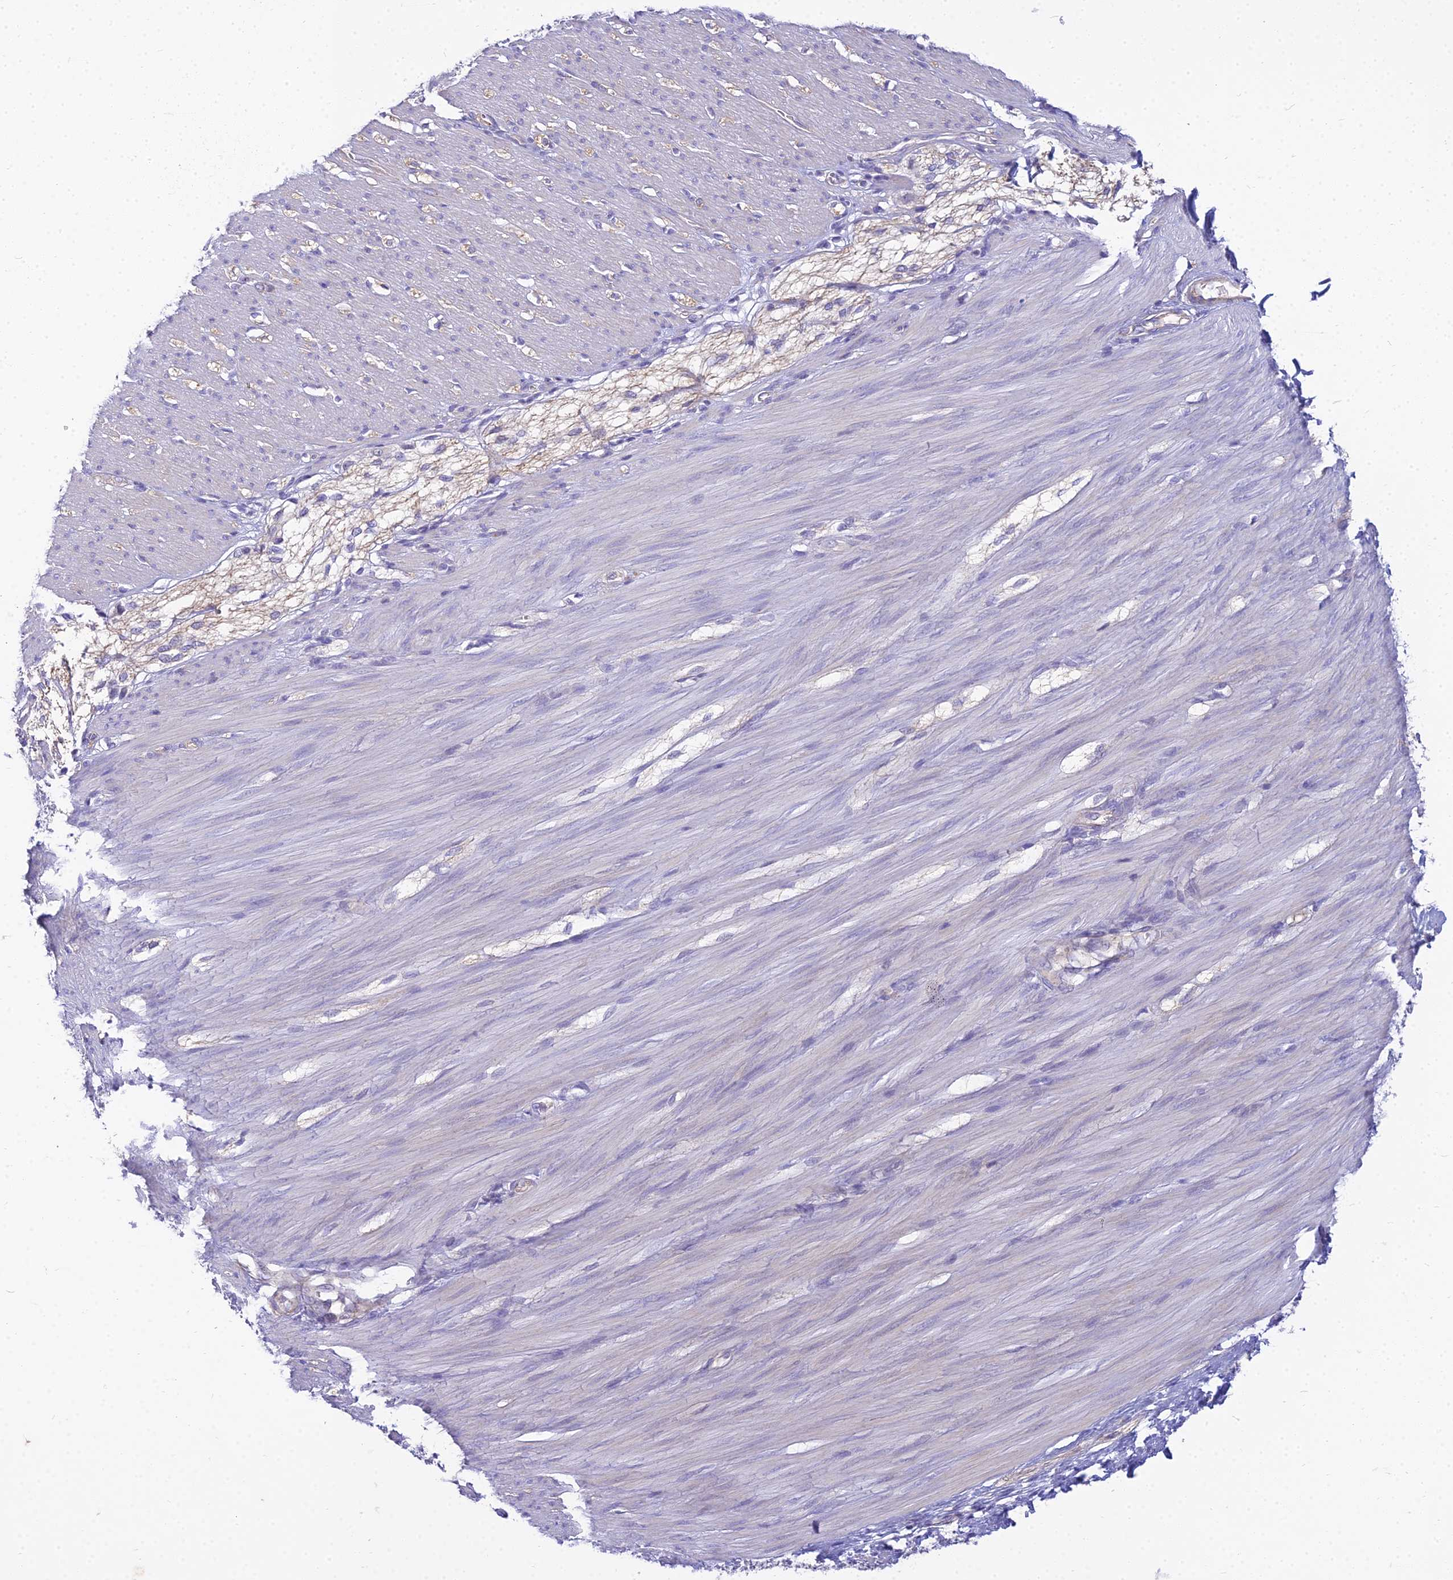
{"staining": {"intensity": "negative", "quantity": "none", "location": "none"}, "tissue": "smooth muscle", "cell_type": "Smooth muscle cells", "image_type": "normal", "snomed": [{"axis": "morphology", "description": "Normal tissue, NOS"}, {"axis": "morphology", "description": "Adenocarcinoma, NOS"}, {"axis": "topography", "description": "Colon"}, {"axis": "topography", "description": "Peripheral nerve tissue"}], "caption": "An immunohistochemistry (IHC) image of unremarkable smooth muscle is shown. There is no staining in smooth muscle cells of smooth muscle. (DAB immunohistochemistry (IHC), high magnification).", "gene": "SMIM24", "patient": {"sex": "male", "age": 14}}